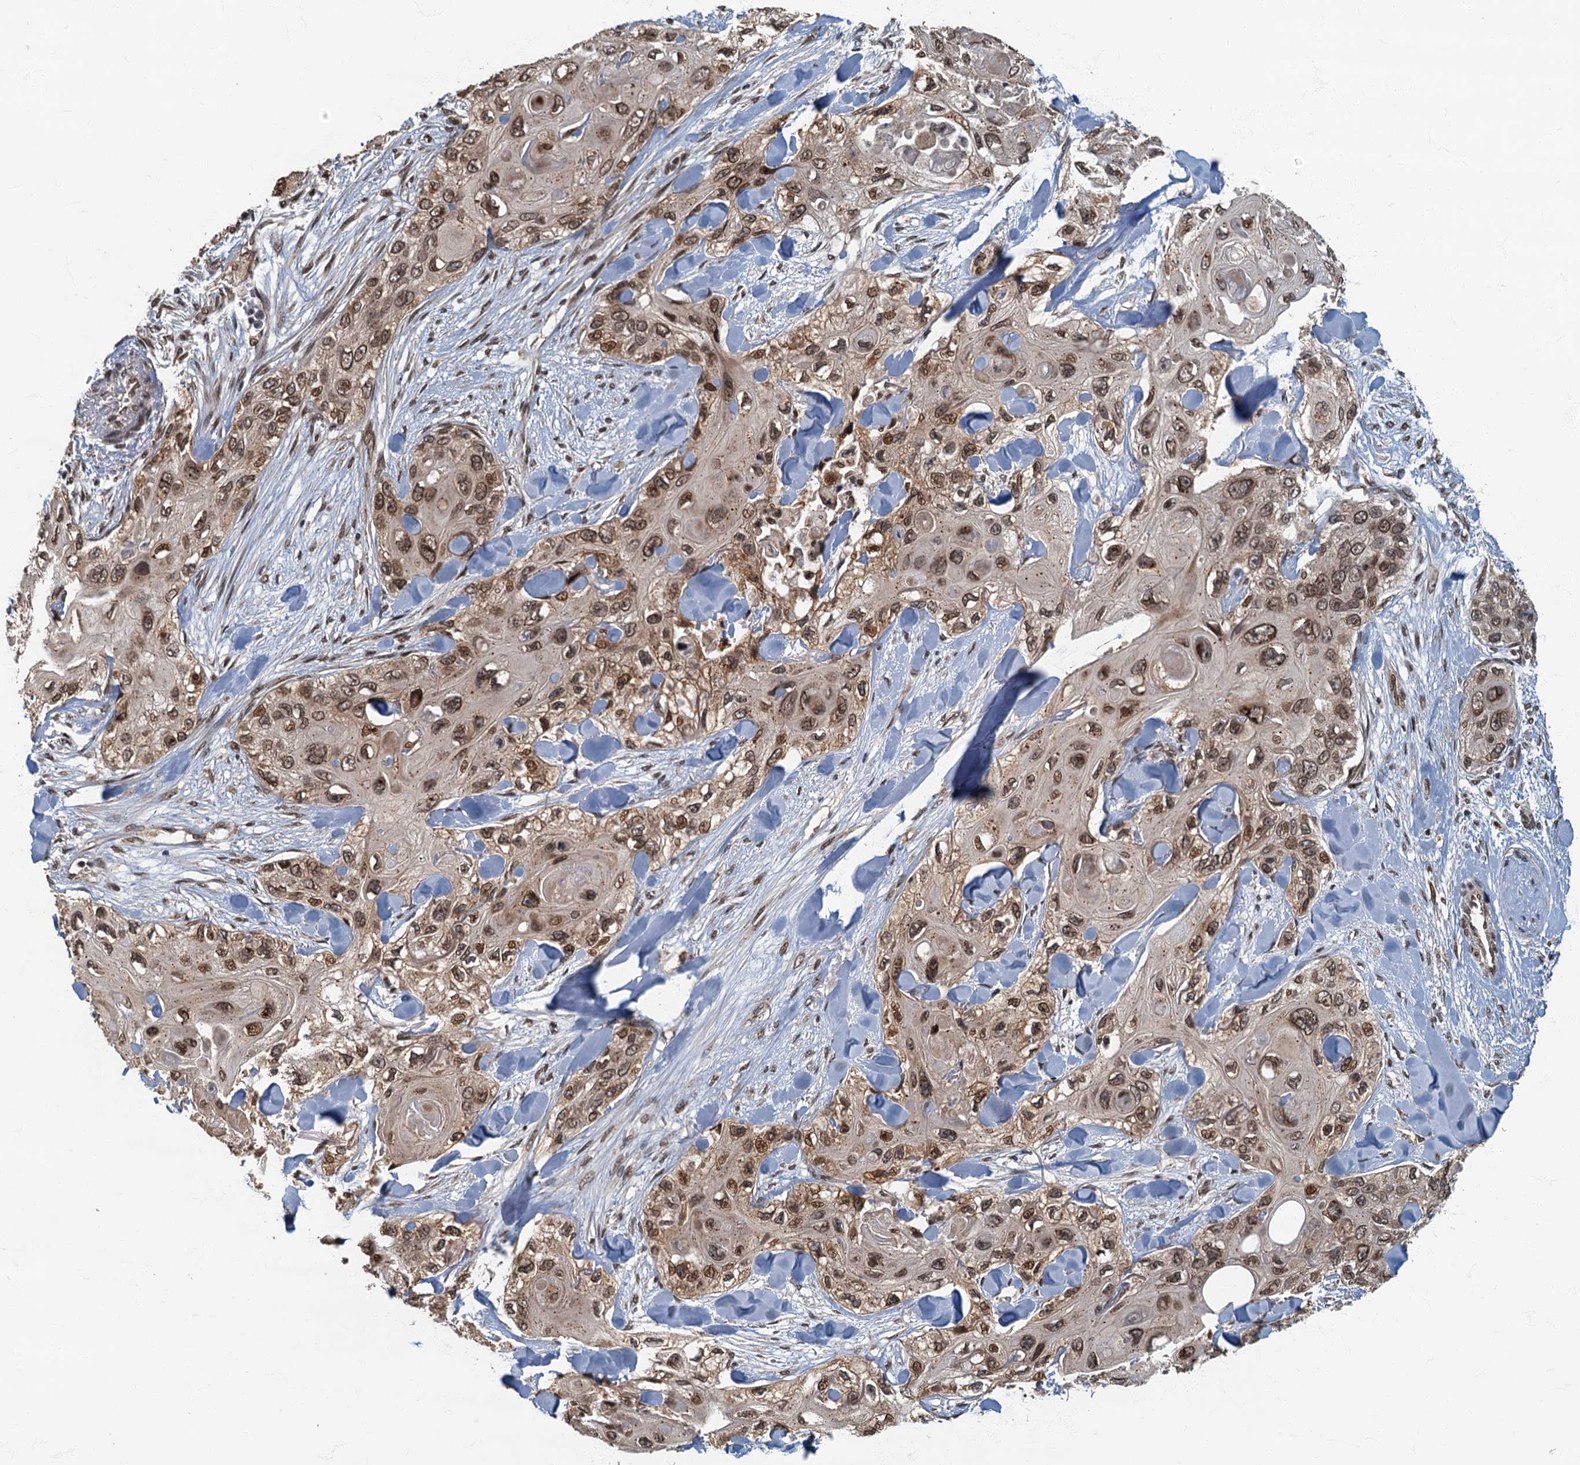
{"staining": {"intensity": "moderate", "quantity": ">75%", "location": "nuclear"}, "tissue": "skin cancer", "cell_type": "Tumor cells", "image_type": "cancer", "snomed": [{"axis": "morphology", "description": "Normal tissue, NOS"}, {"axis": "morphology", "description": "Squamous cell carcinoma, NOS"}, {"axis": "topography", "description": "Skin"}], "caption": "This is an image of immunohistochemistry (IHC) staining of skin cancer, which shows moderate staining in the nuclear of tumor cells.", "gene": "CKAP2L", "patient": {"sex": "male", "age": 72}}